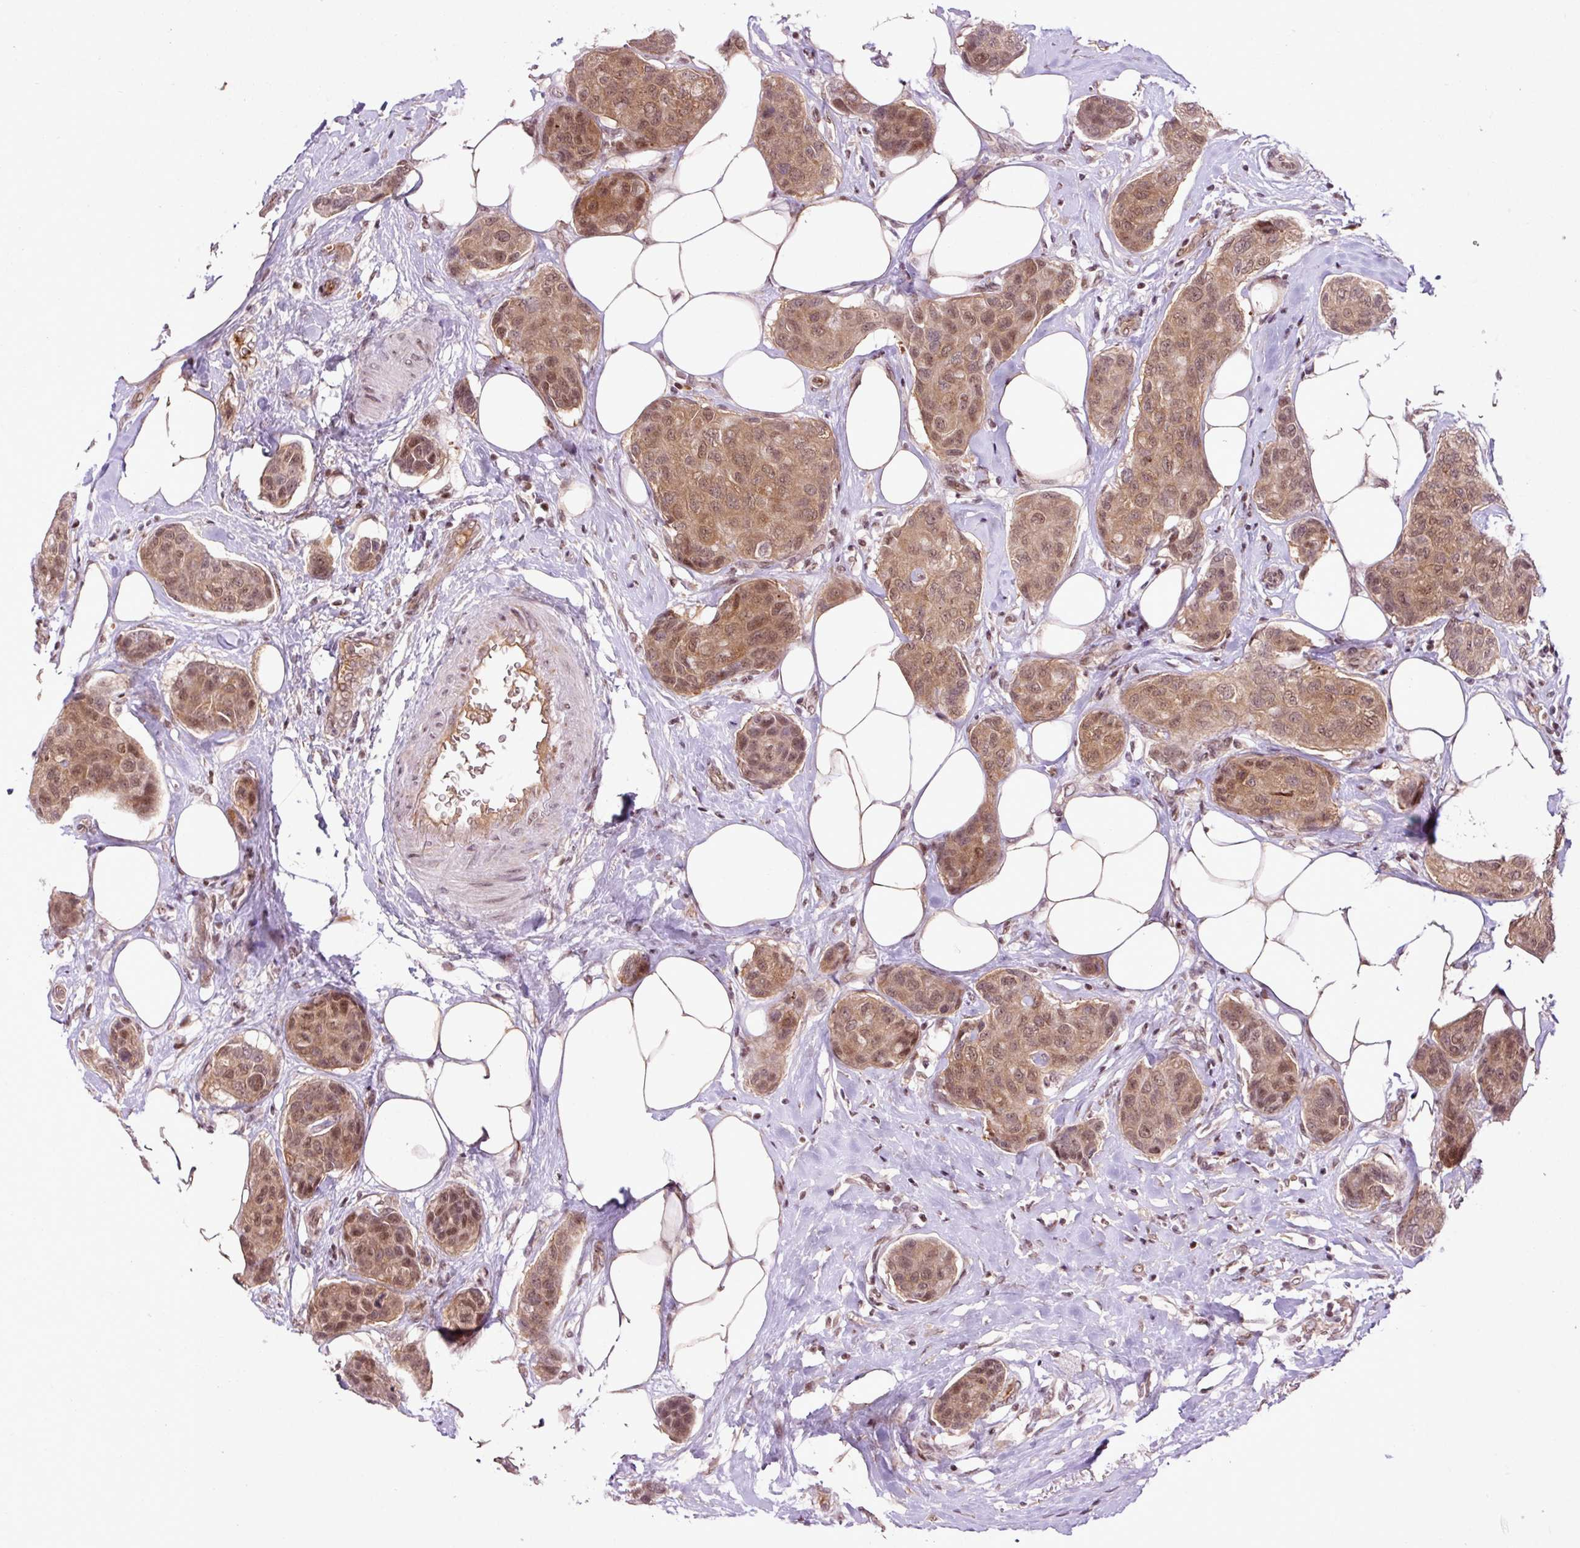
{"staining": {"intensity": "moderate", "quantity": ">75%", "location": "cytoplasmic/membranous,nuclear"}, "tissue": "breast cancer", "cell_type": "Tumor cells", "image_type": "cancer", "snomed": [{"axis": "morphology", "description": "Duct carcinoma"}, {"axis": "topography", "description": "Breast"}, {"axis": "topography", "description": "Lymph node"}], "caption": "A micrograph of human breast cancer (intraductal carcinoma) stained for a protein displays moderate cytoplasmic/membranous and nuclear brown staining in tumor cells.", "gene": "ITPKC", "patient": {"sex": "female", "age": 80}}